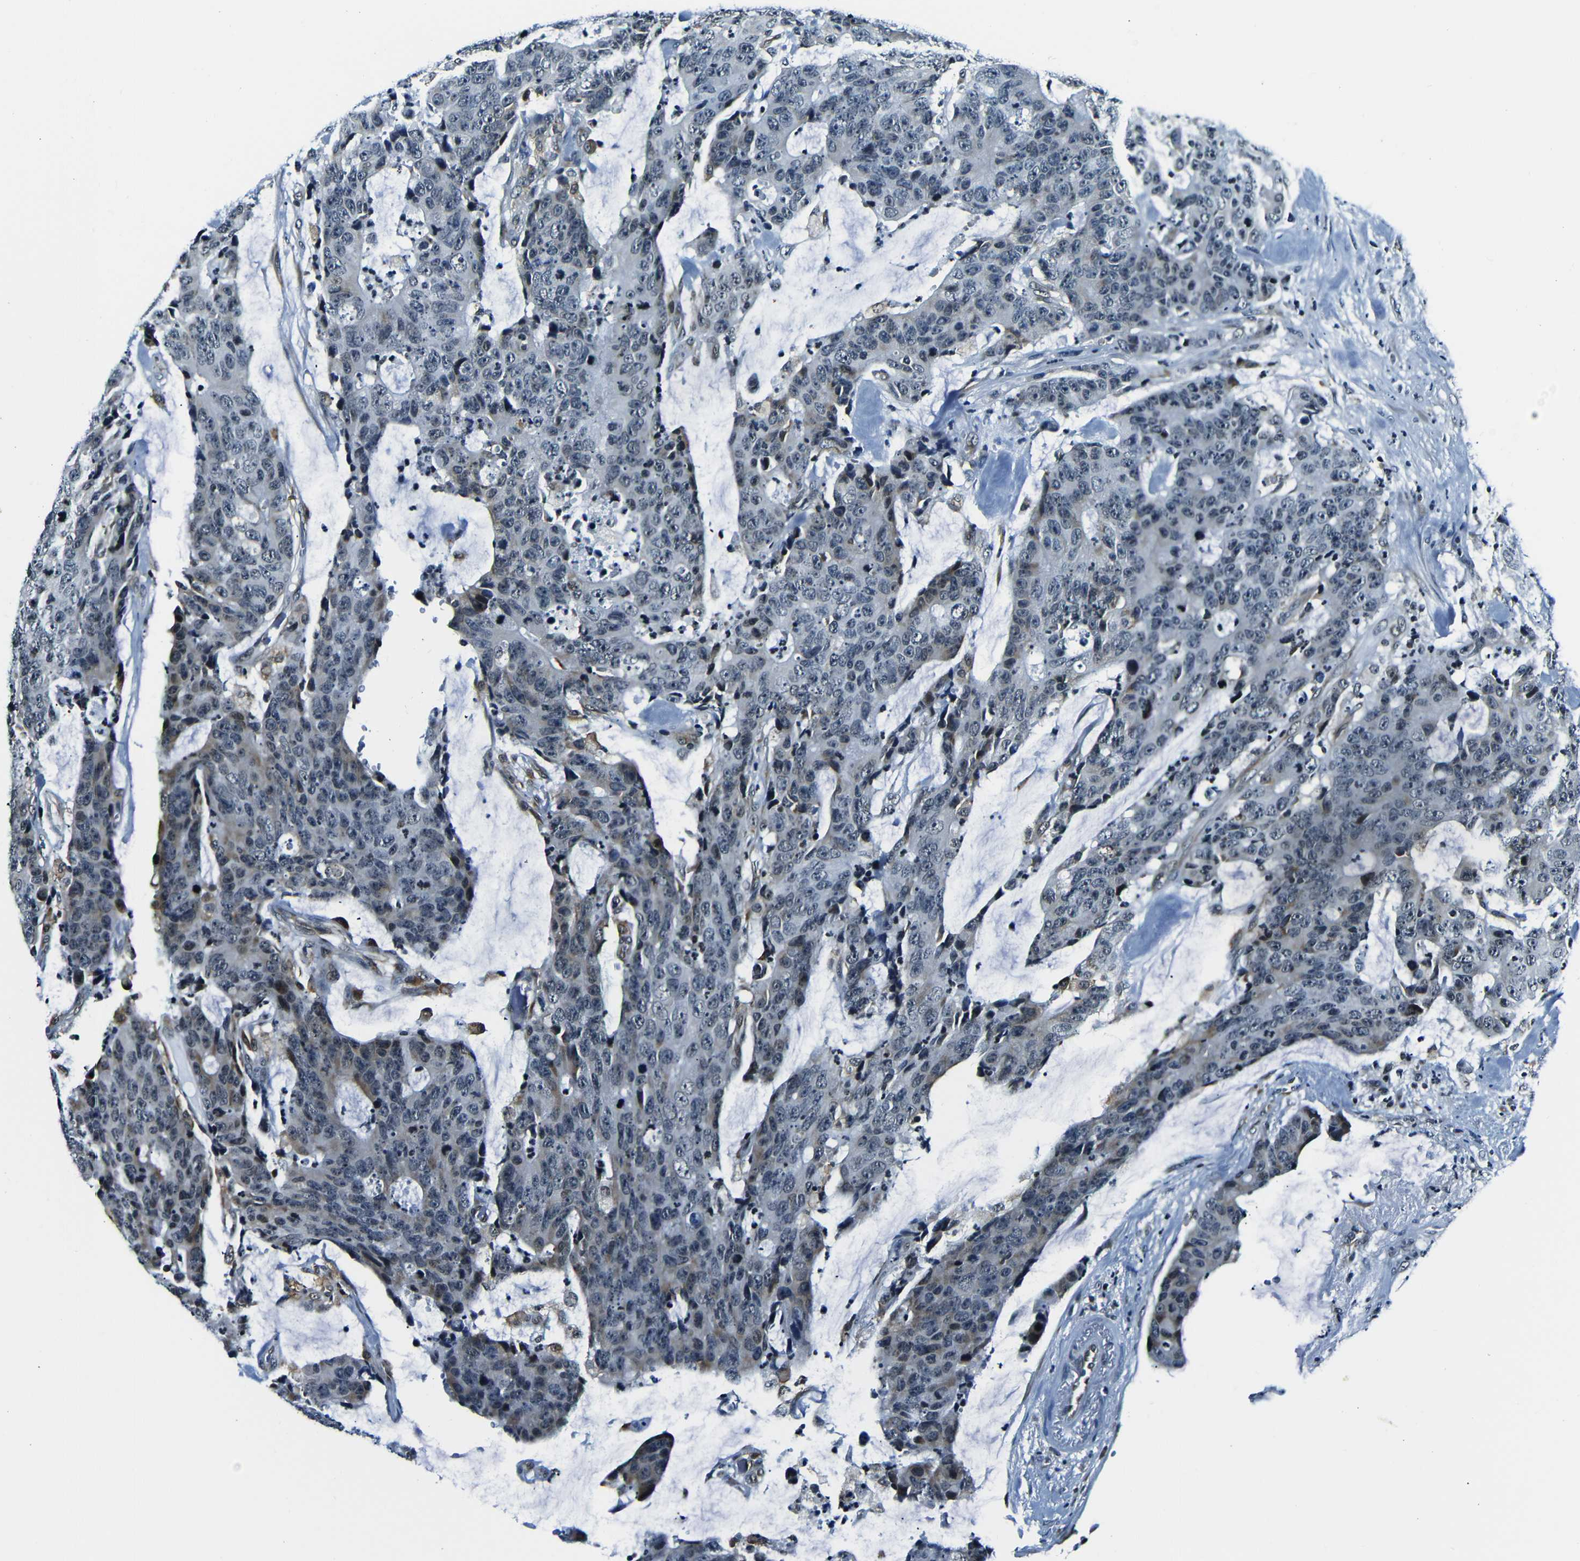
{"staining": {"intensity": "weak", "quantity": "<25%", "location": "cytoplasmic/membranous"}, "tissue": "colorectal cancer", "cell_type": "Tumor cells", "image_type": "cancer", "snomed": [{"axis": "morphology", "description": "Adenocarcinoma, NOS"}, {"axis": "topography", "description": "Colon"}], "caption": "DAB immunohistochemical staining of human colorectal cancer exhibits no significant staining in tumor cells.", "gene": "NCBP3", "patient": {"sex": "female", "age": 86}}